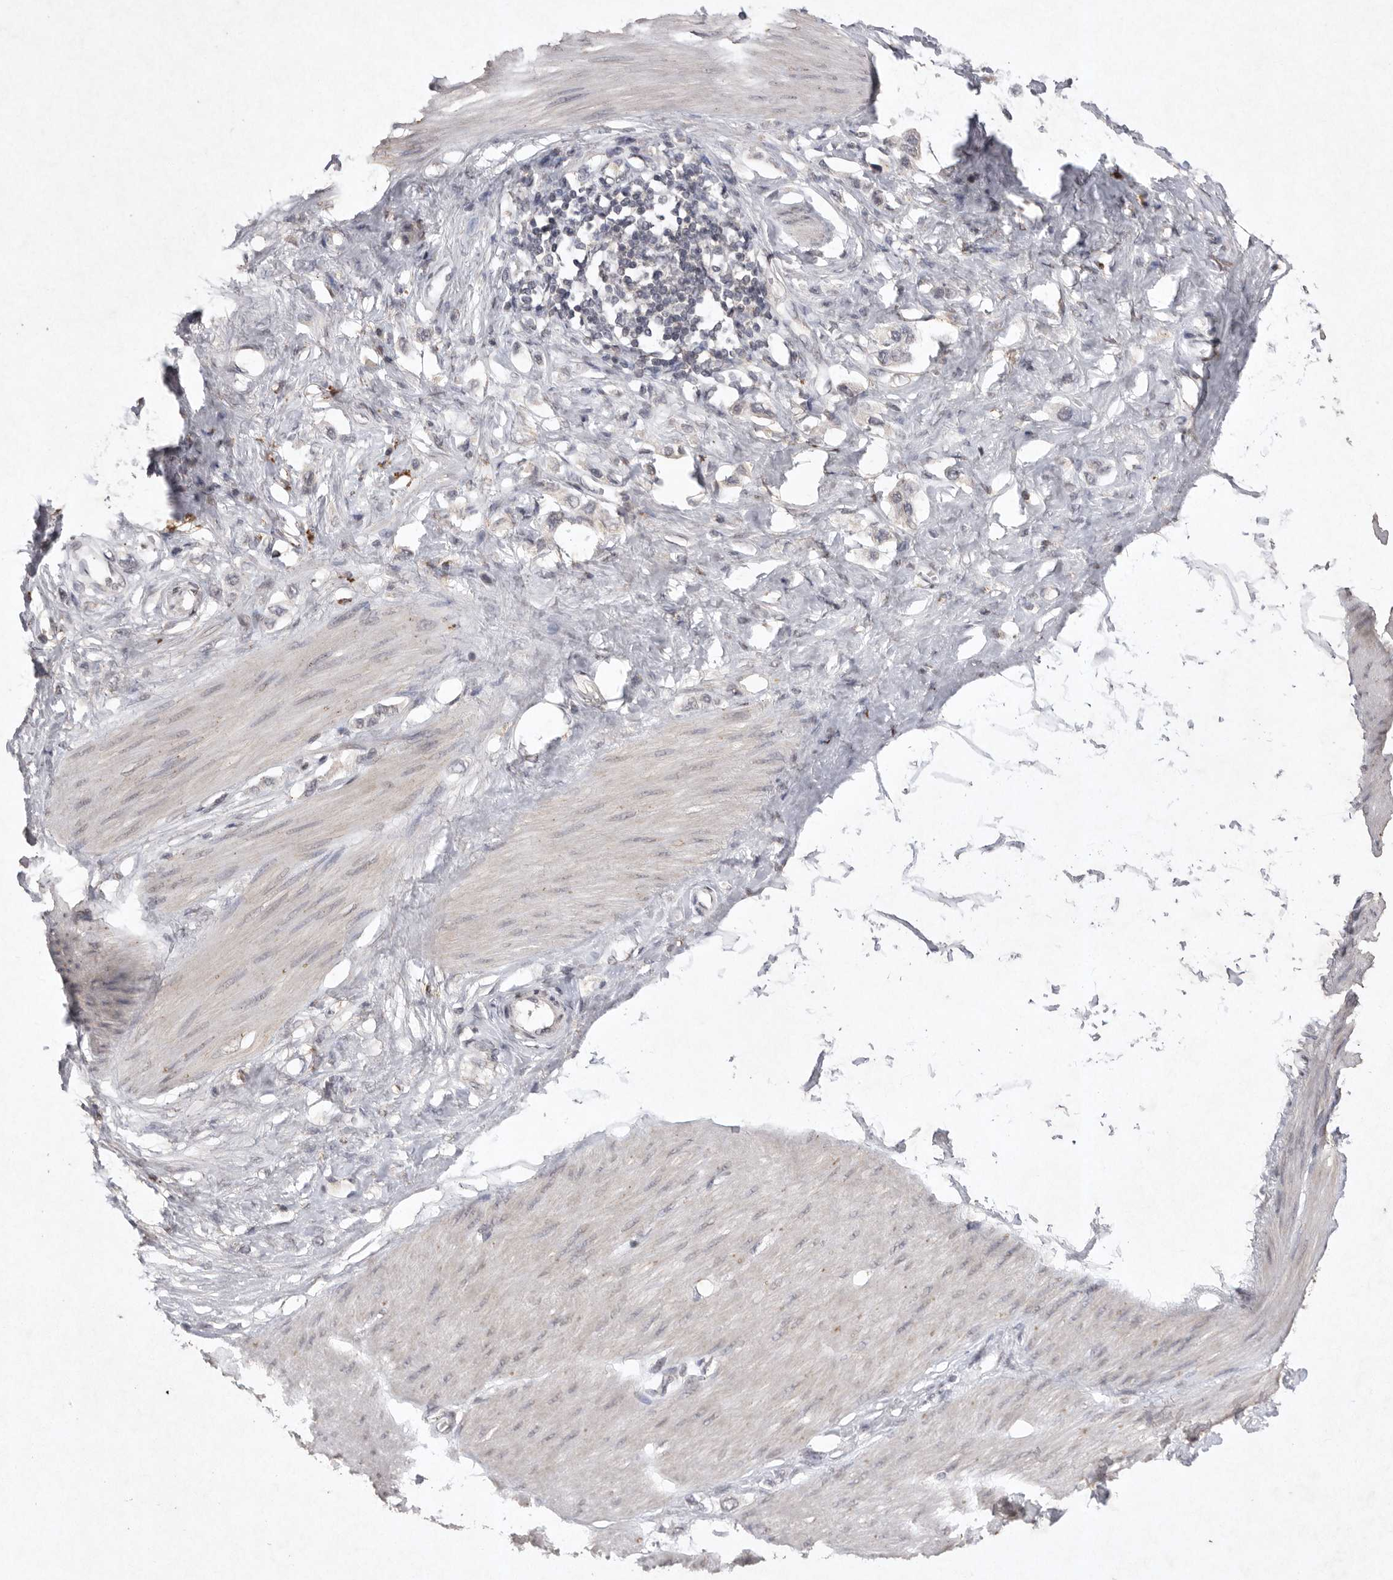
{"staining": {"intensity": "negative", "quantity": "none", "location": "none"}, "tissue": "stomach cancer", "cell_type": "Tumor cells", "image_type": "cancer", "snomed": [{"axis": "morphology", "description": "Adenocarcinoma, NOS"}, {"axis": "topography", "description": "Stomach"}], "caption": "This is an immunohistochemistry image of human stomach cancer (adenocarcinoma). There is no positivity in tumor cells.", "gene": "APLNR", "patient": {"sex": "female", "age": 65}}